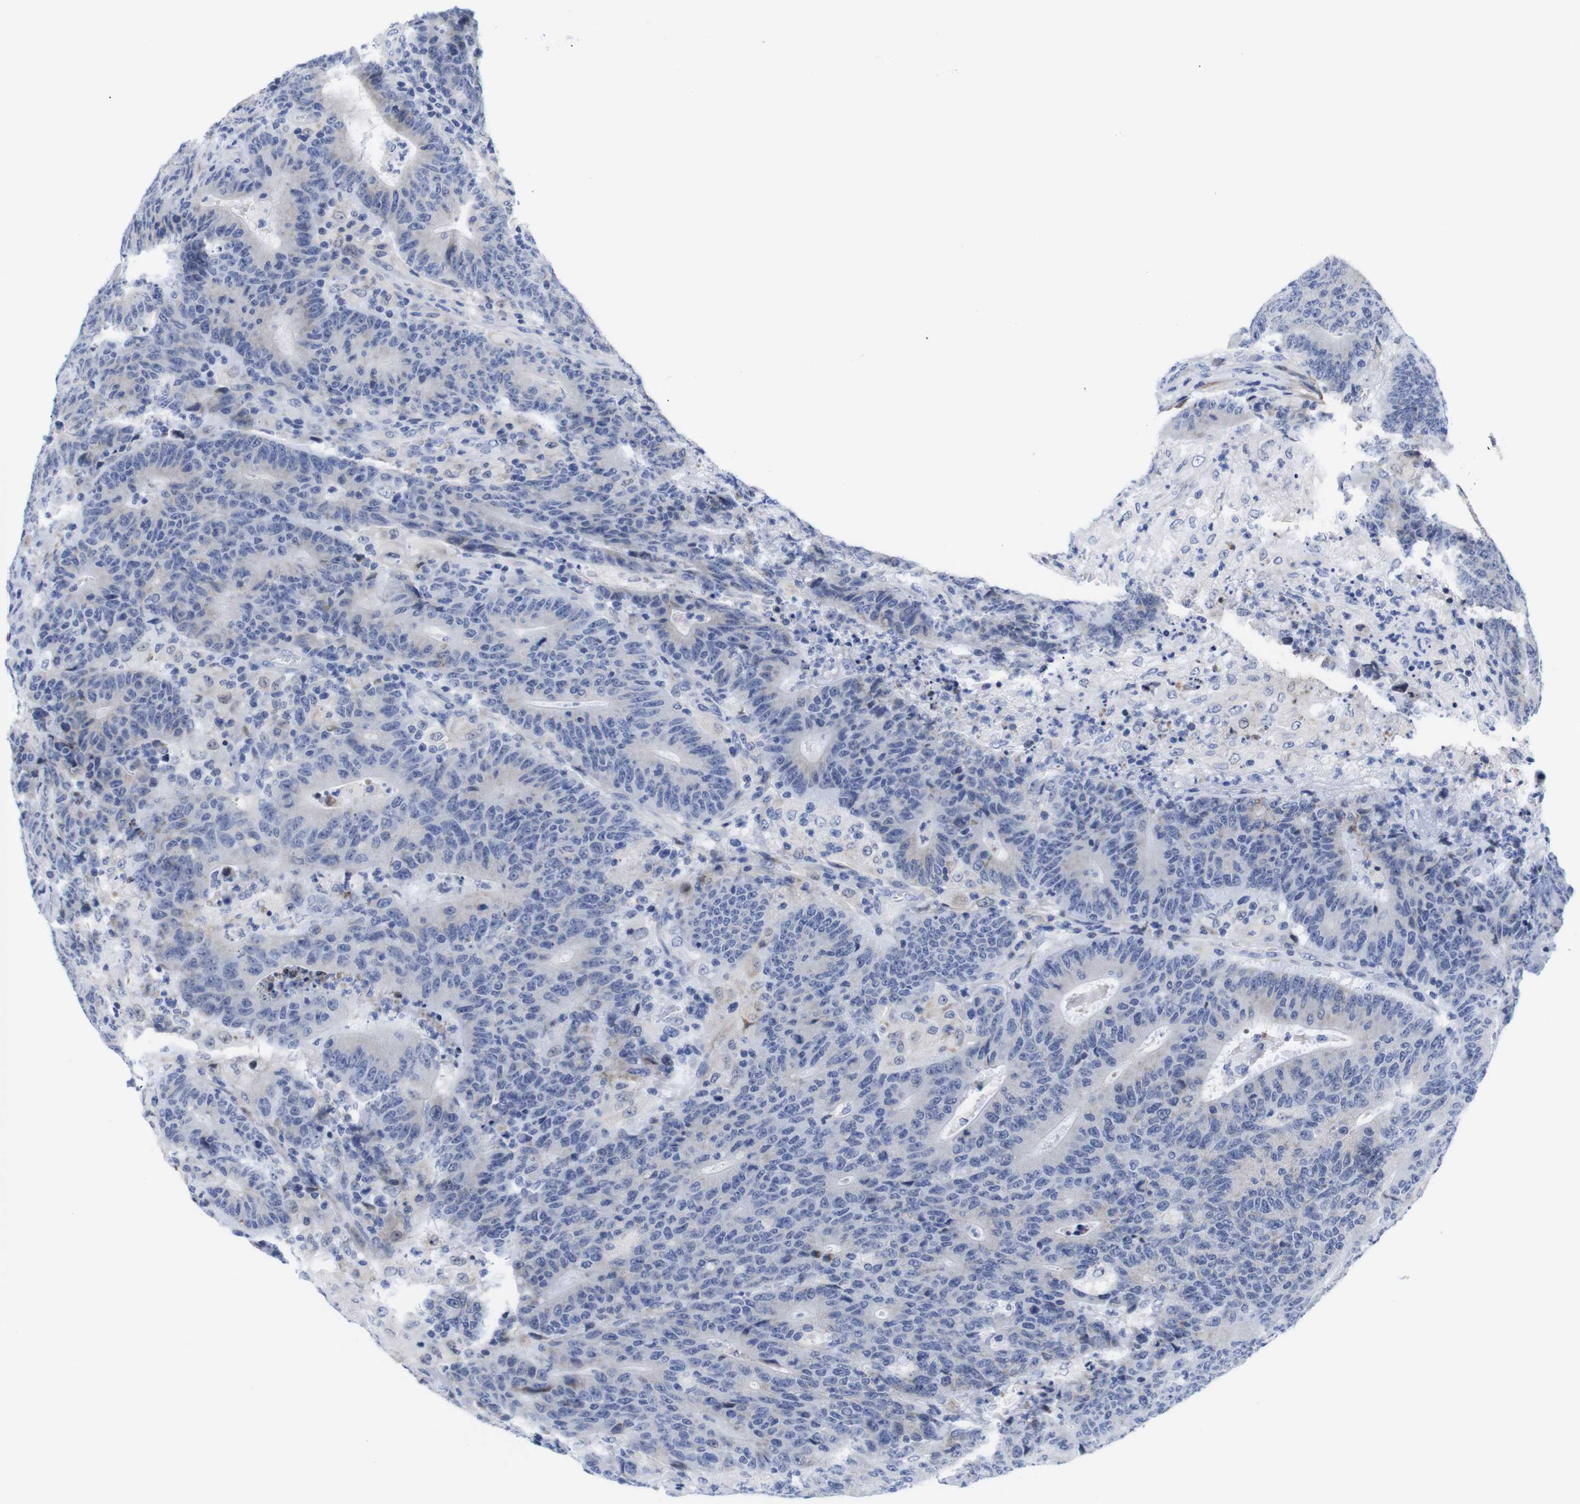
{"staining": {"intensity": "negative", "quantity": "none", "location": "none"}, "tissue": "colorectal cancer", "cell_type": "Tumor cells", "image_type": "cancer", "snomed": [{"axis": "morphology", "description": "Normal tissue, NOS"}, {"axis": "morphology", "description": "Adenocarcinoma, NOS"}, {"axis": "topography", "description": "Colon"}], "caption": "Human colorectal cancer stained for a protein using immunohistochemistry shows no expression in tumor cells.", "gene": "LRRC55", "patient": {"sex": "female", "age": 75}}